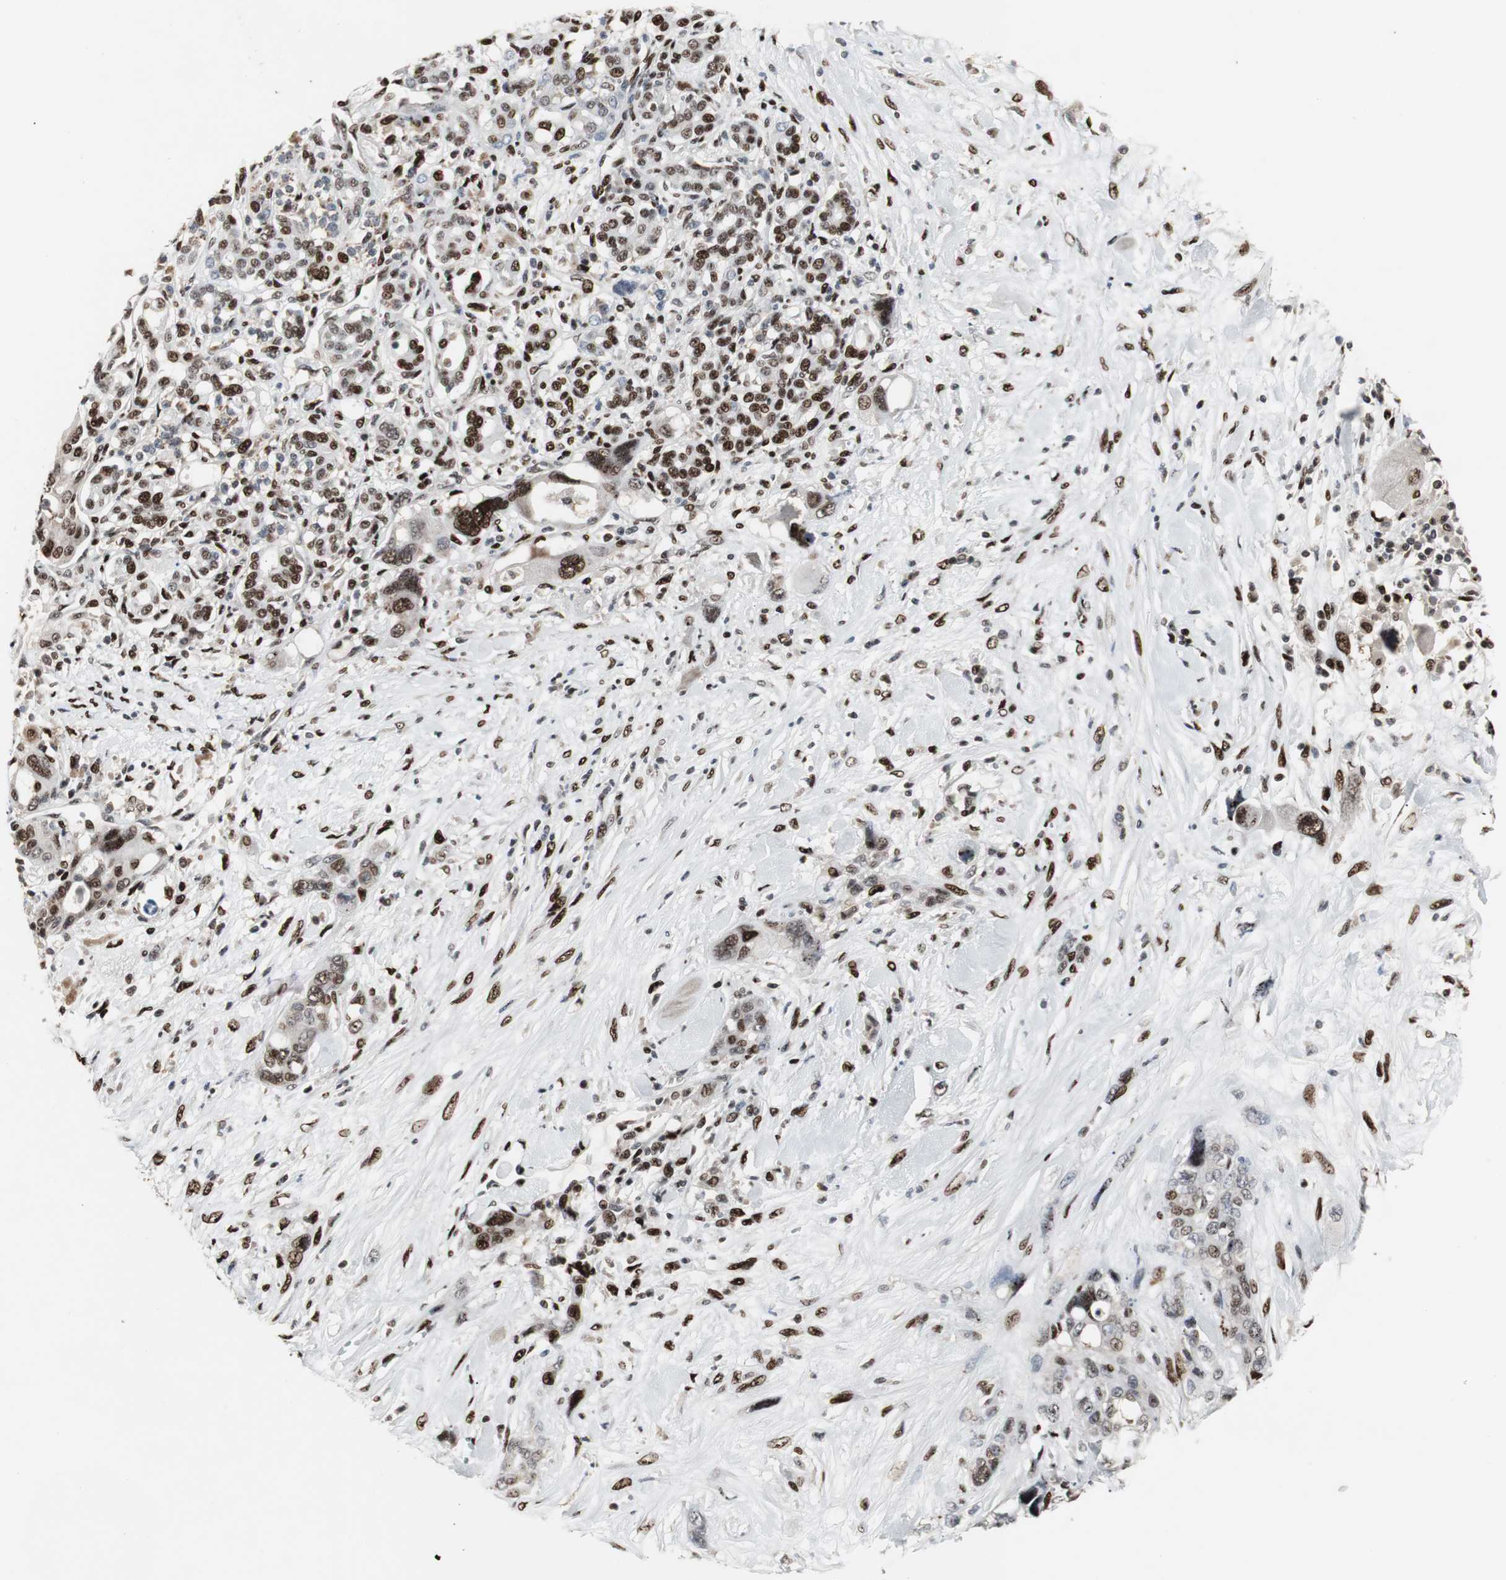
{"staining": {"intensity": "strong", "quantity": ">75%", "location": "nuclear"}, "tissue": "pancreatic cancer", "cell_type": "Tumor cells", "image_type": "cancer", "snomed": [{"axis": "morphology", "description": "Adenocarcinoma, NOS"}, {"axis": "topography", "description": "Pancreas"}], "caption": "Immunohistochemical staining of pancreatic cancer displays strong nuclear protein staining in about >75% of tumor cells.", "gene": "GRK2", "patient": {"sex": "male", "age": 46}}